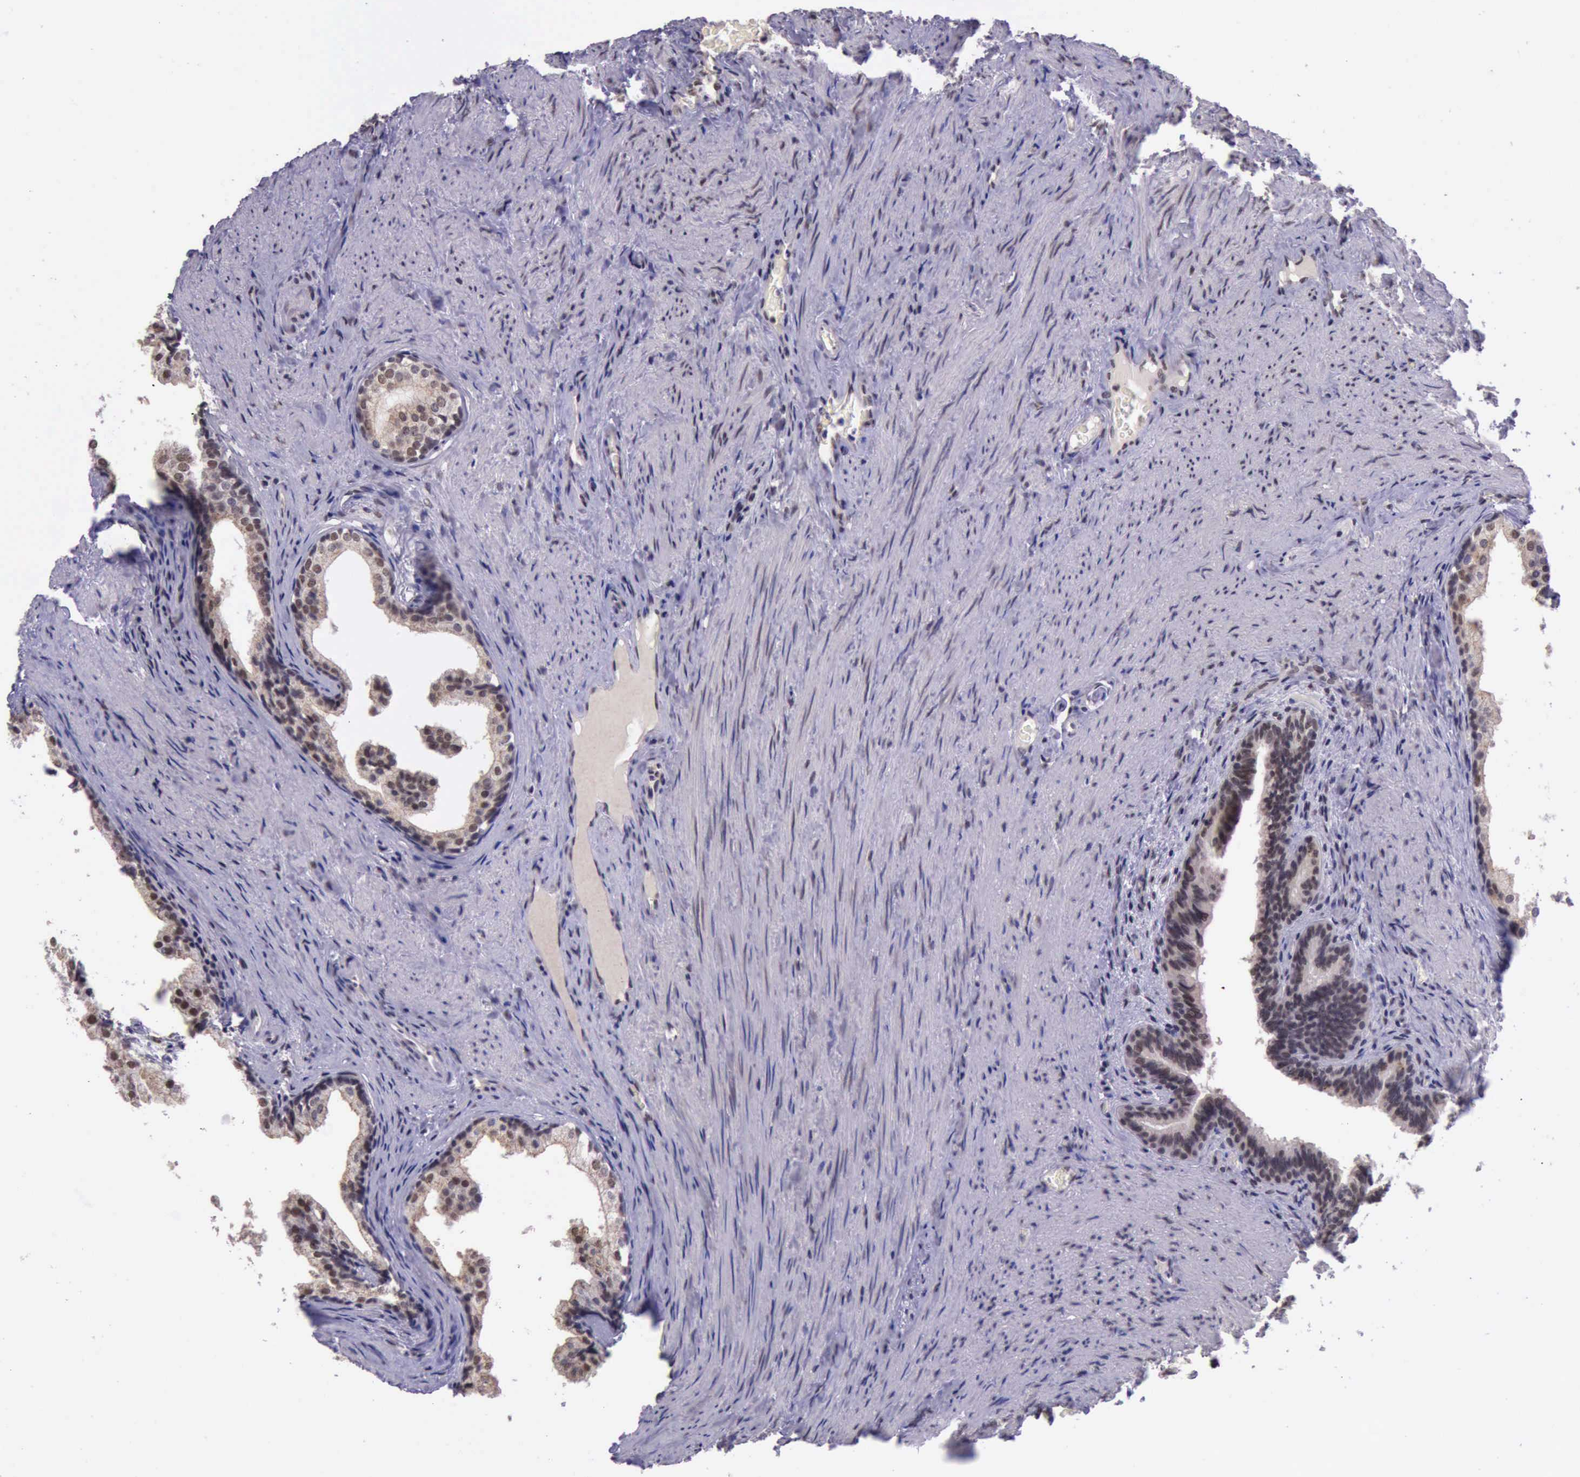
{"staining": {"intensity": "moderate", "quantity": ">75%", "location": "nuclear"}, "tissue": "prostate cancer", "cell_type": "Tumor cells", "image_type": "cancer", "snomed": [{"axis": "morphology", "description": "Adenocarcinoma, Medium grade"}, {"axis": "topography", "description": "Prostate"}], "caption": "Adenocarcinoma (medium-grade) (prostate) tissue exhibits moderate nuclear staining in about >75% of tumor cells, visualized by immunohistochemistry. (DAB = brown stain, brightfield microscopy at high magnification).", "gene": "PRPF39", "patient": {"sex": "male", "age": 60}}